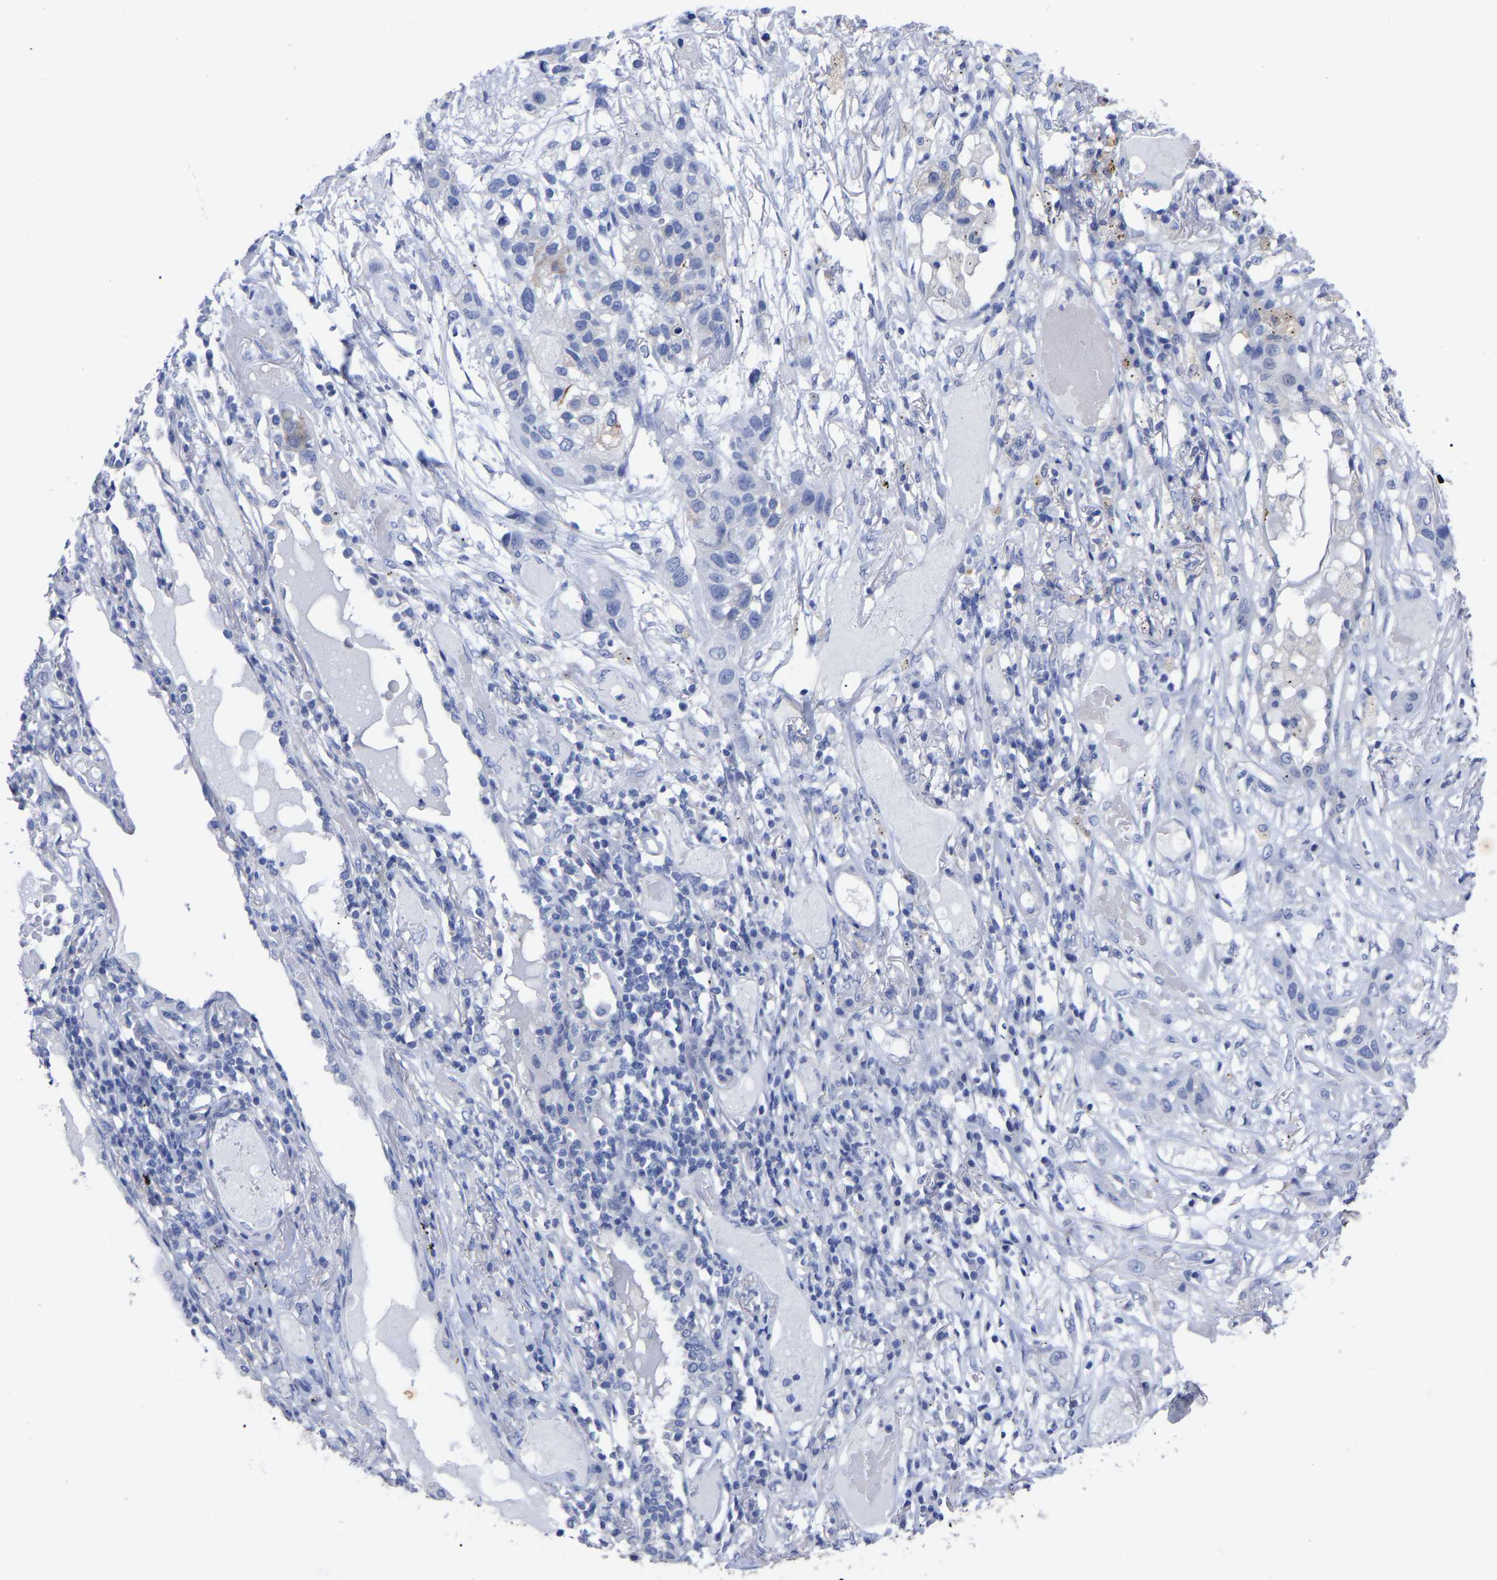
{"staining": {"intensity": "negative", "quantity": "none", "location": "none"}, "tissue": "lung cancer", "cell_type": "Tumor cells", "image_type": "cancer", "snomed": [{"axis": "morphology", "description": "Squamous cell carcinoma, NOS"}, {"axis": "topography", "description": "Lung"}], "caption": "Human squamous cell carcinoma (lung) stained for a protein using immunohistochemistry (IHC) shows no positivity in tumor cells.", "gene": "ANXA13", "patient": {"sex": "male", "age": 71}}